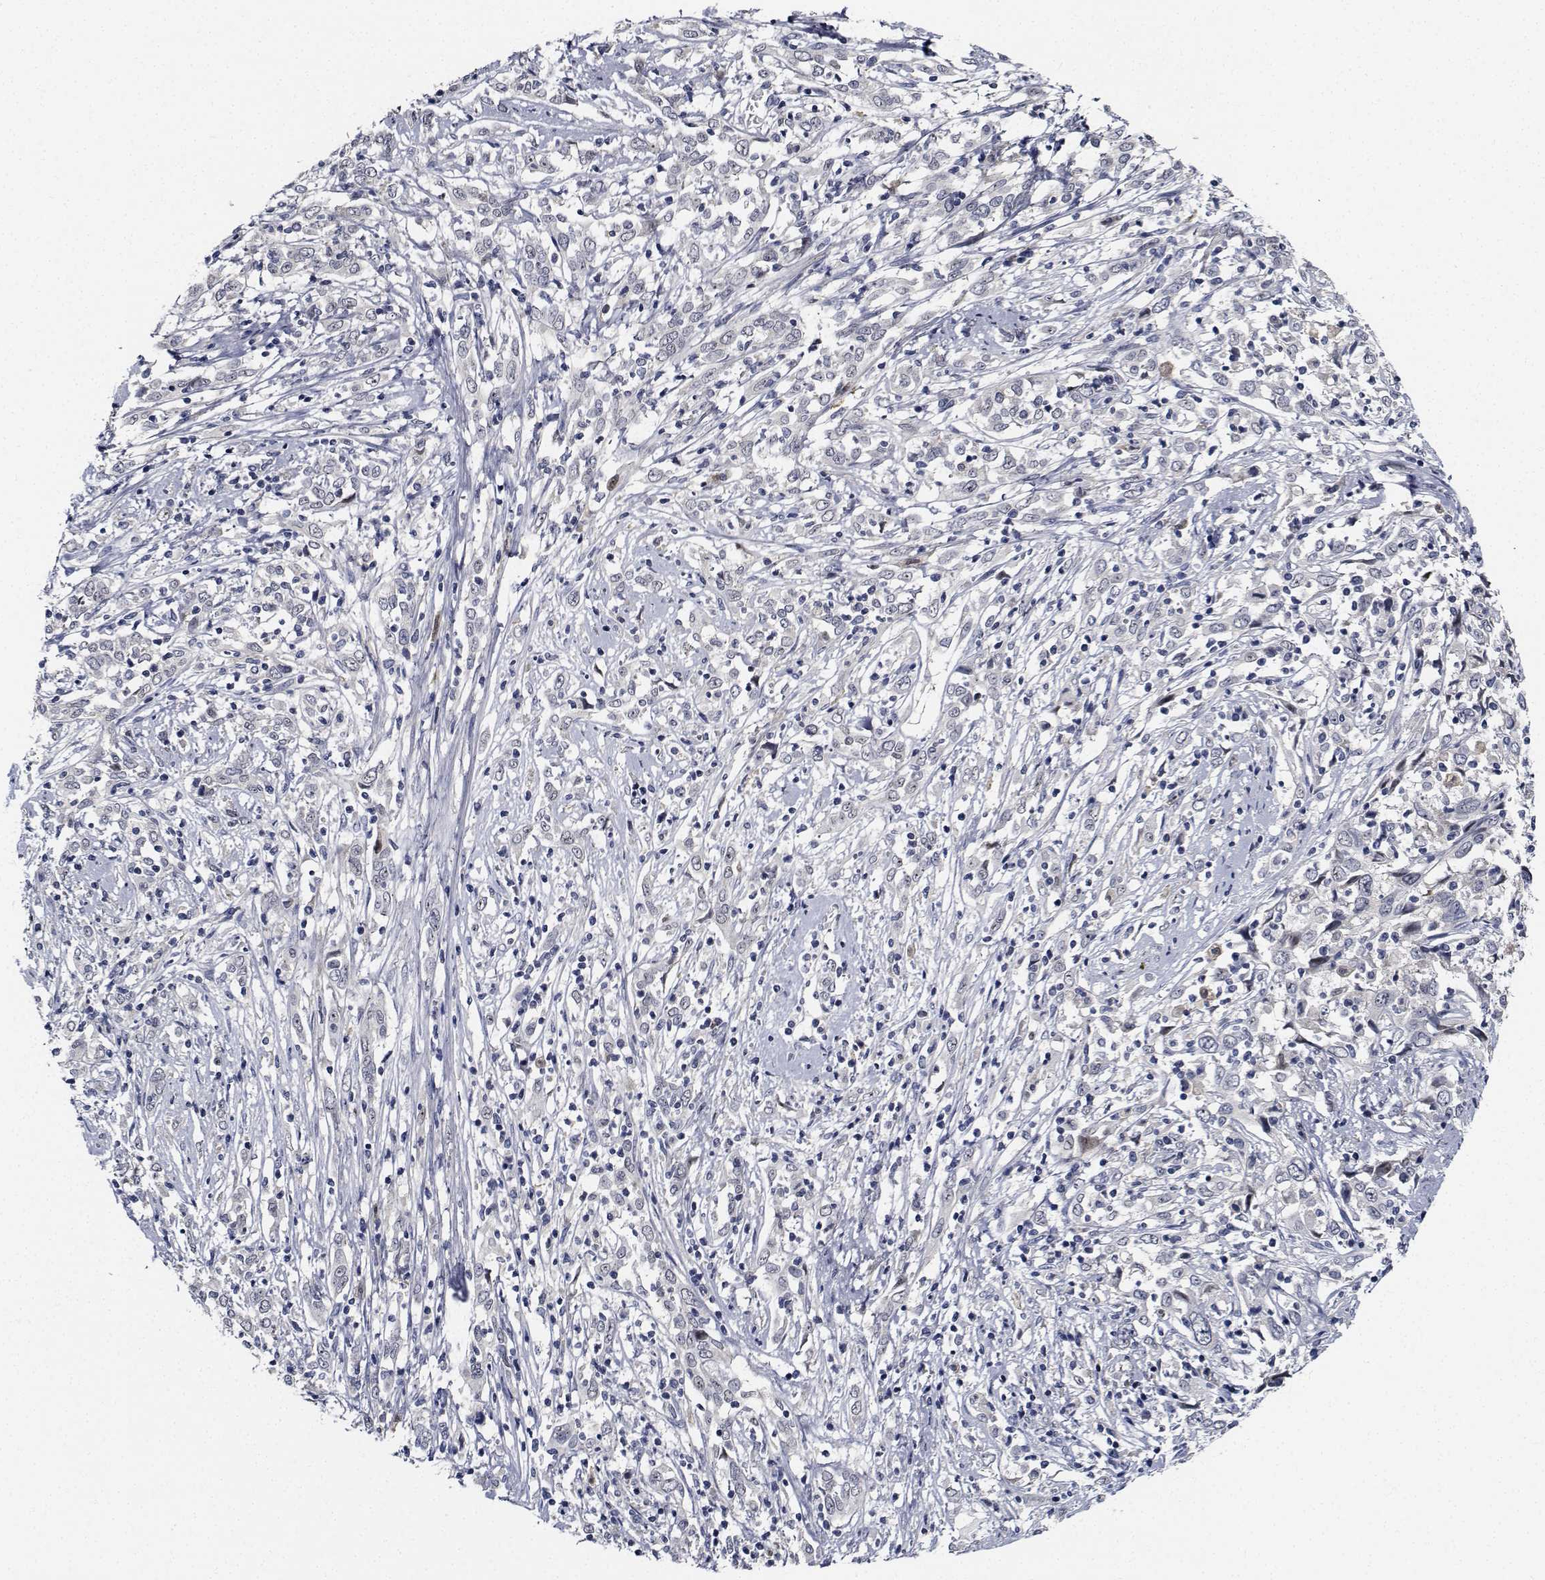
{"staining": {"intensity": "negative", "quantity": "none", "location": "none"}, "tissue": "cervical cancer", "cell_type": "Tumor cells", "image_type": "cancer", "snomed": [{"axis": "morphology", "description": "Adenocarcinoma, NOS"}, {"axis": "topography", "description": "Cervix"}], "caption": "High power microscopy photomicrograph of an IHC photomicrograph of cervical adenocarcinoma, revealing no significant positivity in tumor cells. (DAB (3,3'-diaminobenzidine) immunohistochemistry (IHC) visualized using brightfield microscopy, high magnification).", "gene": "NVL", "patient": {"sex": "female", "age": 40}}